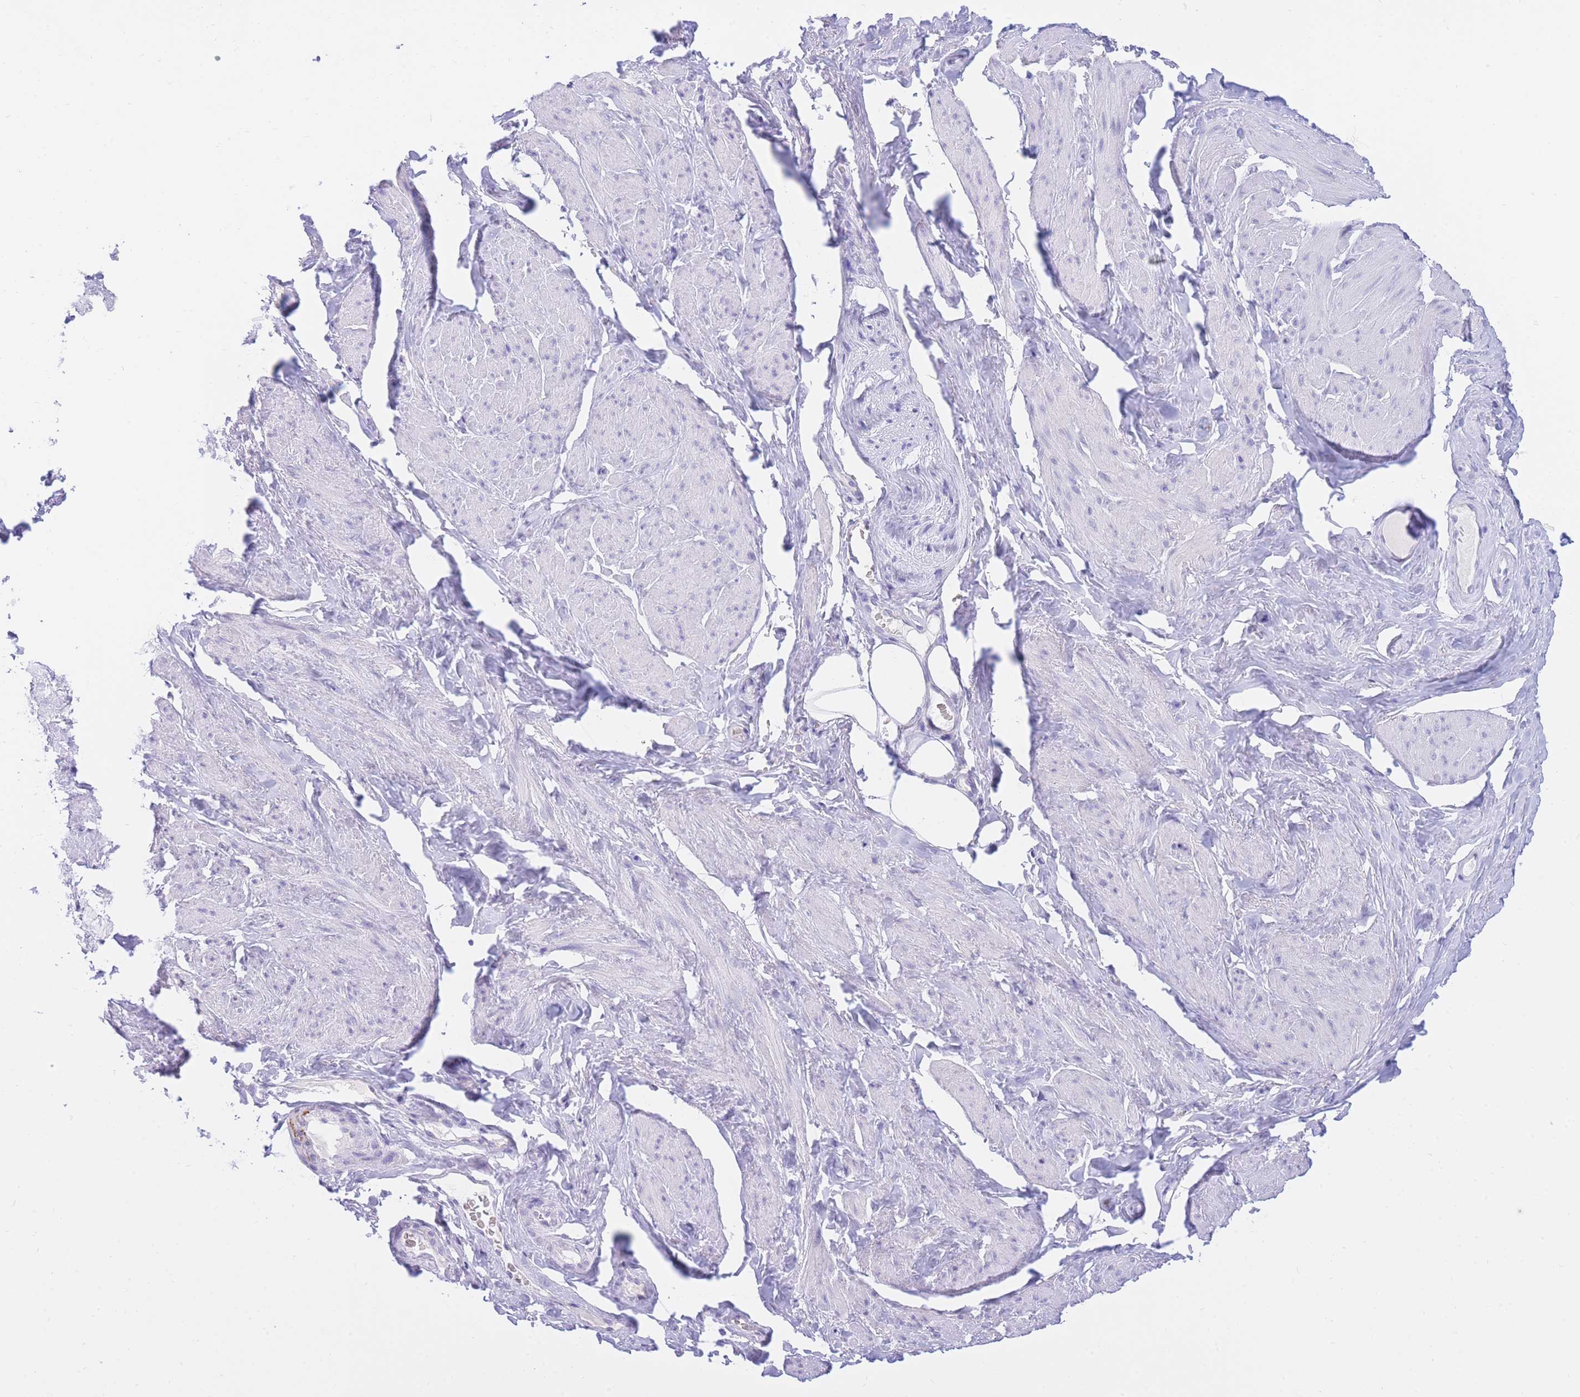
{"staining": {"intensity": "negative", "quantity": "none", "location": "none"}, "tissue": "smooth muscle", "cell_type": "Smooth muscle cells", "image_type": "normal", "snomed": [{"axis": "morphology", "description": "Normal tissue, NOS"}, {"axis": "topography", "description": "Smooth muscle"}, {"axis": "topography", "description": "Peripheral nerve tissue"}], "caption": "Immunohistochemistry (IHC) histopathology image of normal smooth muscle stained for a protein (brown), which demonstrates no expression in smooth muscle cells. (DAB (3,3'-diaminobenzidine) IHC, high magnification).", "gene": "SSUH2", "patient": {"sex": "male", "age": 69}}